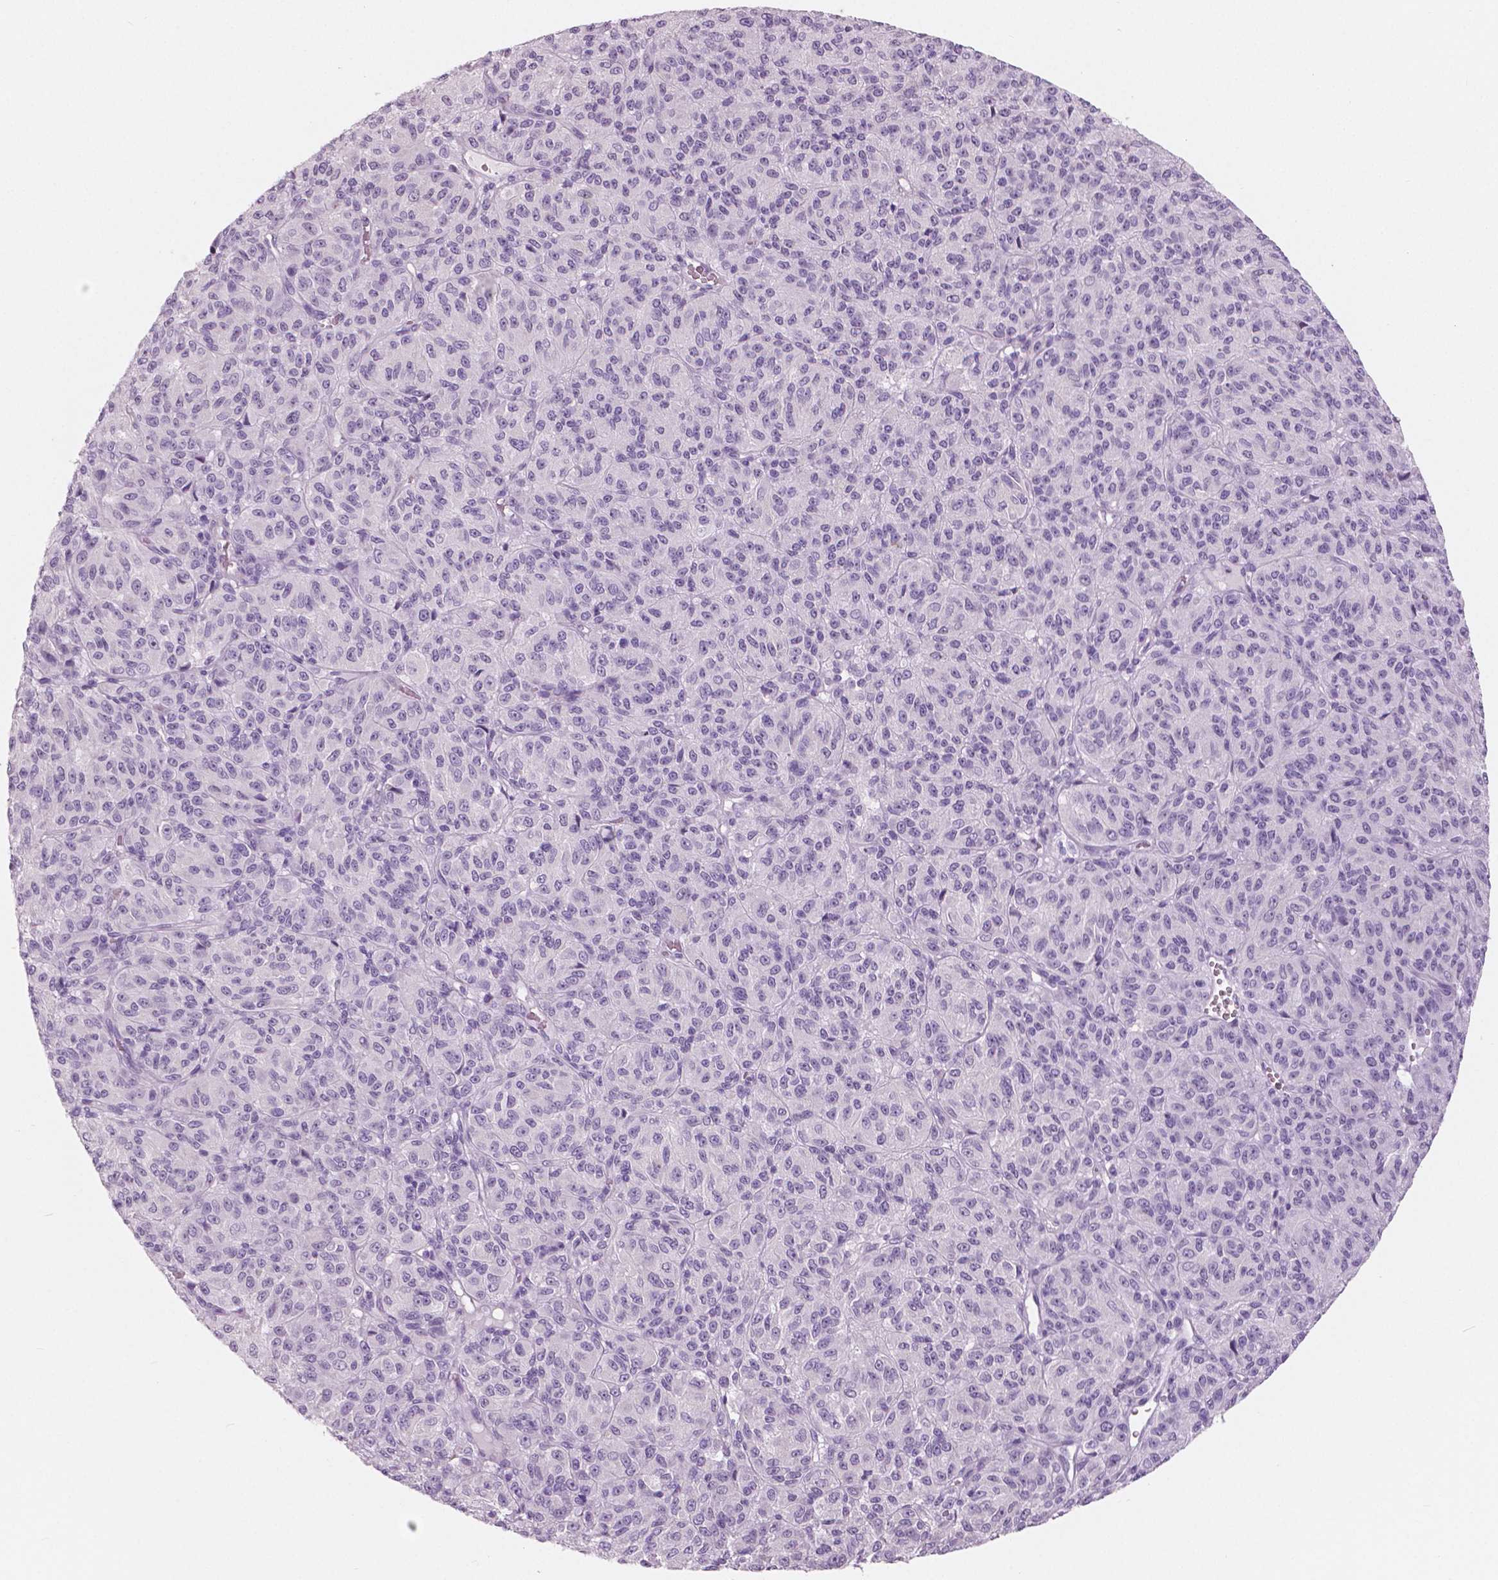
{"staining": {"intensity": "negative", "quantity": "none", "location": "none"}, "tissue": "melanoma", "cell_type": "Tumor cells", "image_type": "cancer", "snomed": [{"axis": "morphology", "description": "Malignant melanoma, Metastatic site"}, {"axis": "topography", "description": "Brain"}], "caption": "The immunohistochemistry (IHC) image has no significant expression in tumor cells of melanoma tissue.", "gene": "A4GNT", "patient": {"sex": "female", "age": 56}}